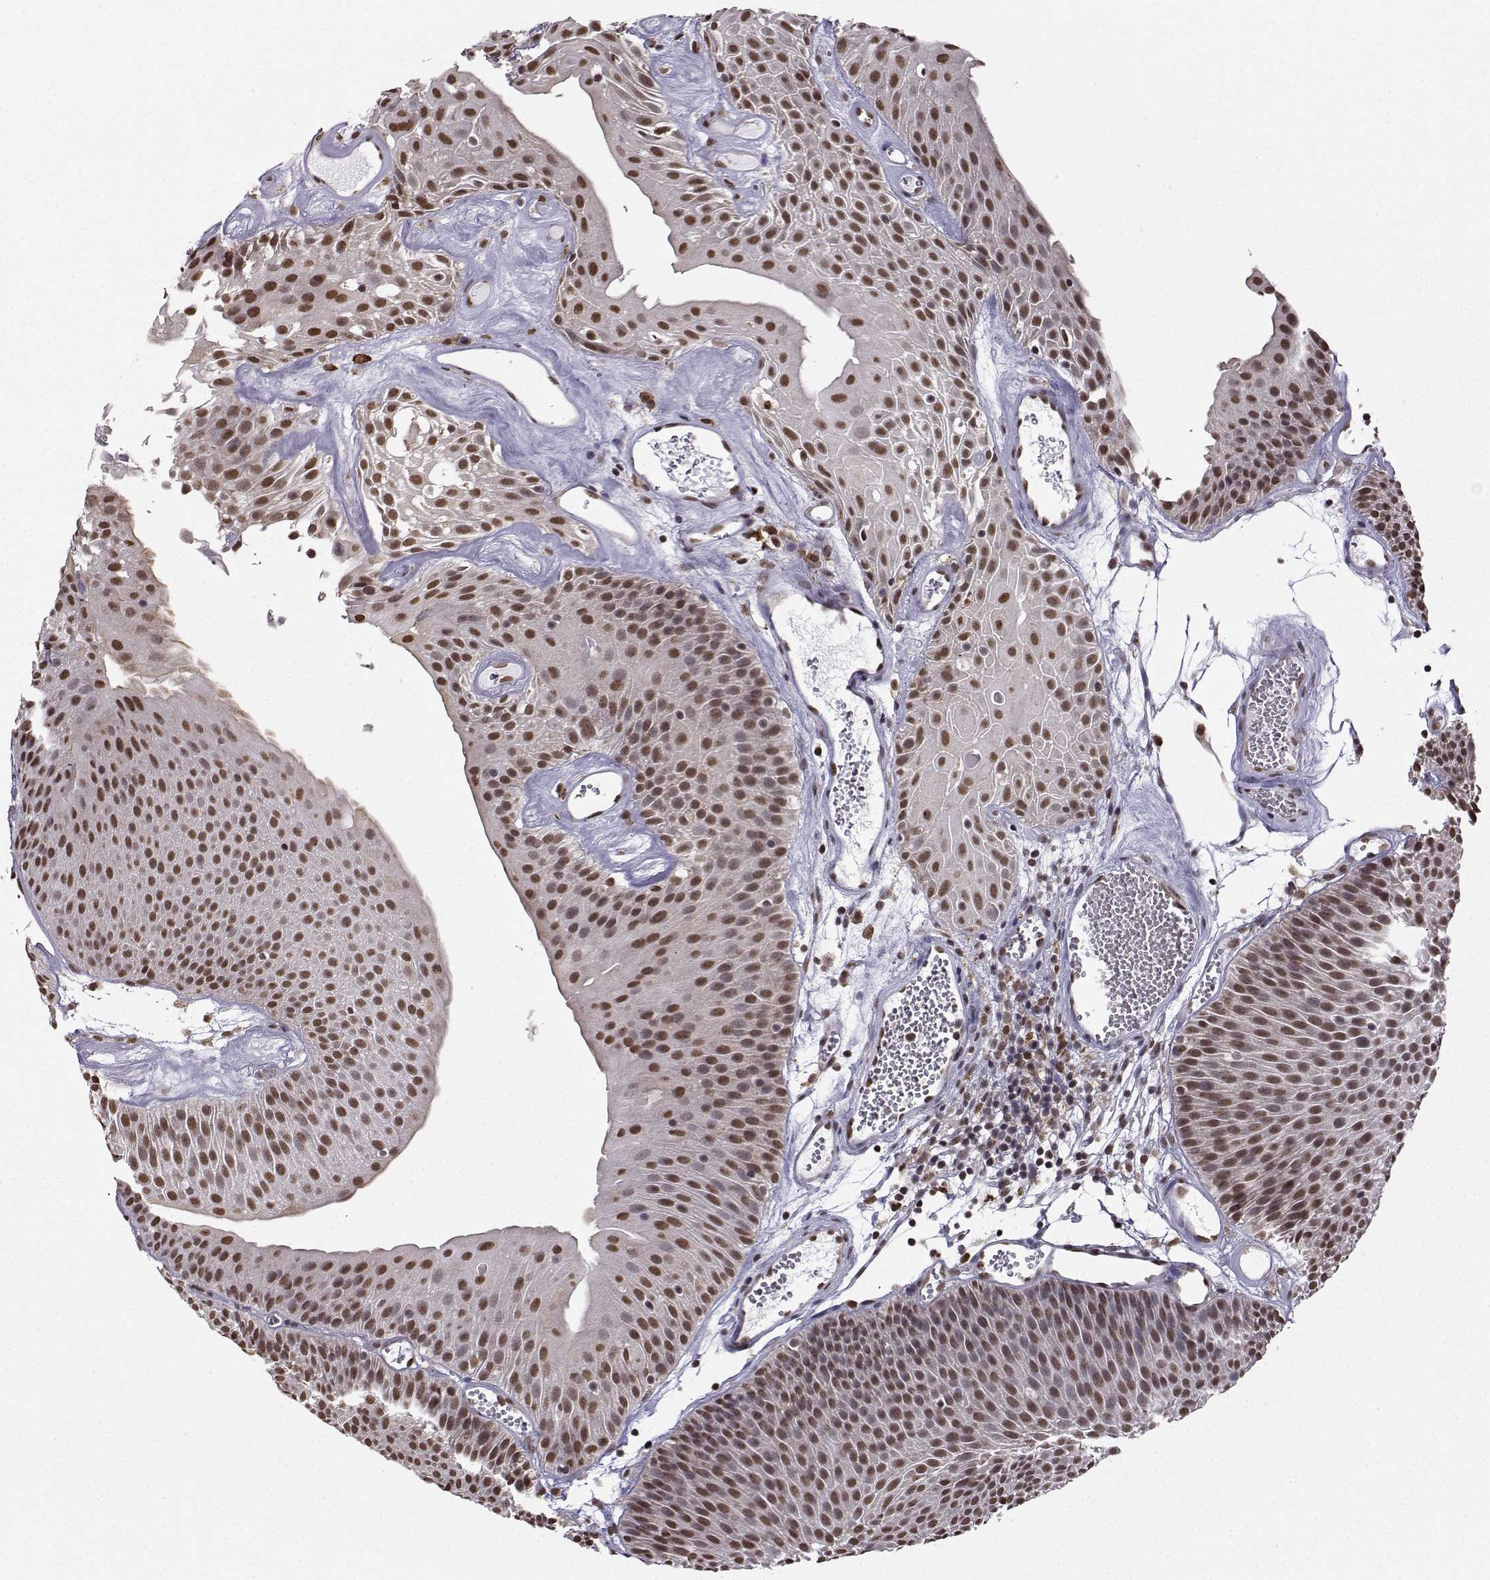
{"staining": {"intensity": "moderate", "quantity": "<25%", "location": "nuclear"}, "tissue": "urothelial cancer", "cell_type": "Tumor cells", "image_type": "cancer", "snomed": [{"axis": "morphology", "description": "Urothelial carcinoma, Low grade"}, {"axis": "topography", "description": "Urinary bladder"}], "caption": "Immunohistochemistry of human urothelial cancer displays low levels of moderate nuclear expression in about <25% of tumor cells. (DAB = brown stain, brightfield microscopy at high magnification).", "gene": "EZH1", "patient": {"sex": "male", "age": 52}}